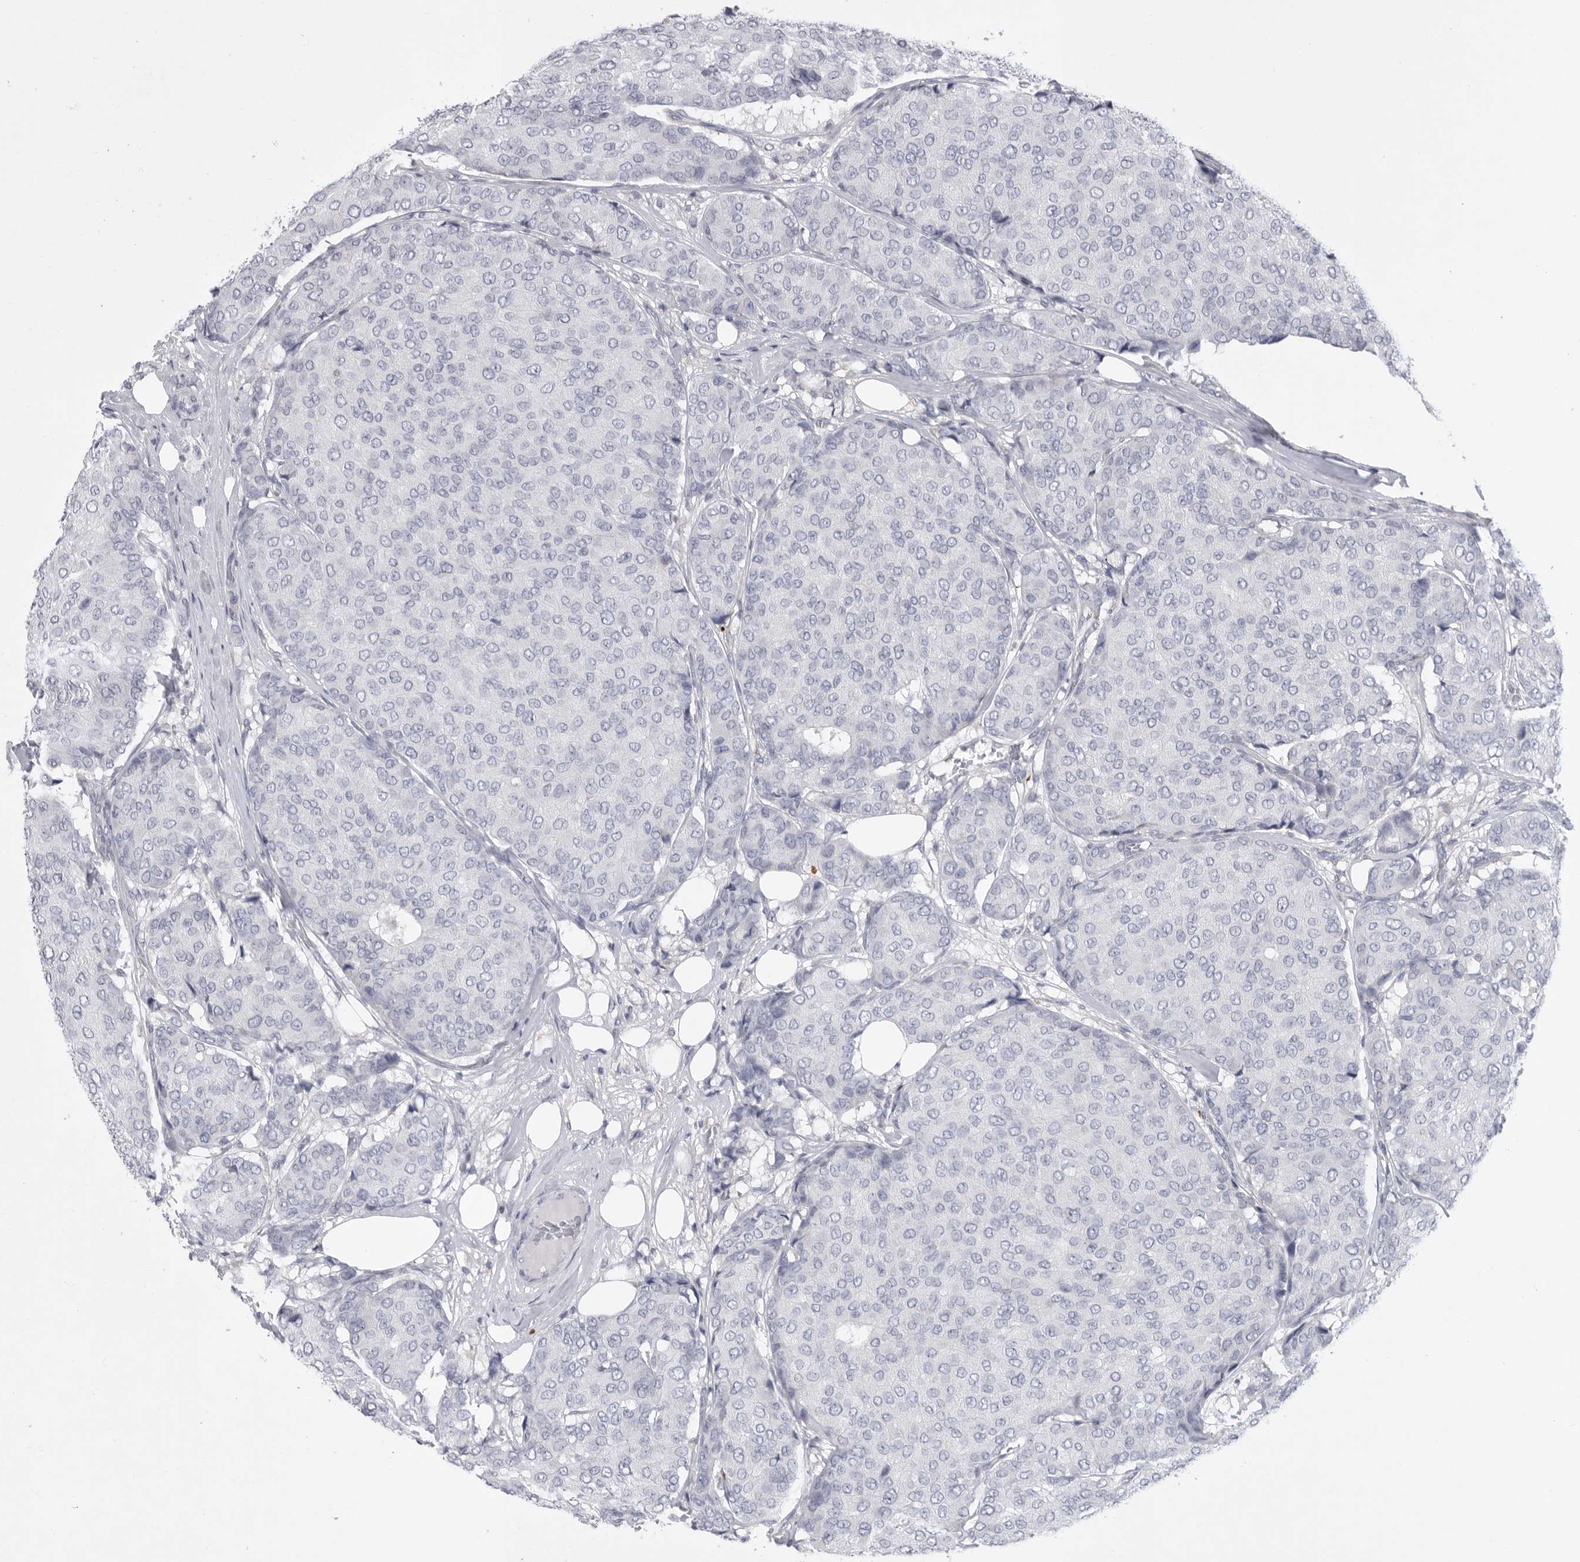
{"staining": {"intensity": "negative", "quantity": "none", "location": "none"}, "tissue": "breast cancer", "cell_type": "Tumor cells", "image_type": "cancer", "snomed": [{"axis": "morphology", "description": "Duct carcinoma"}, {"axis": "topography", "description": "Breast"}], "caption": "Tumor cells show no significant staining in breast cancer (invasive ductal carcinoma).", "gene": "SIGLEC10", "patient": {"sex": "female", "age": 75}}